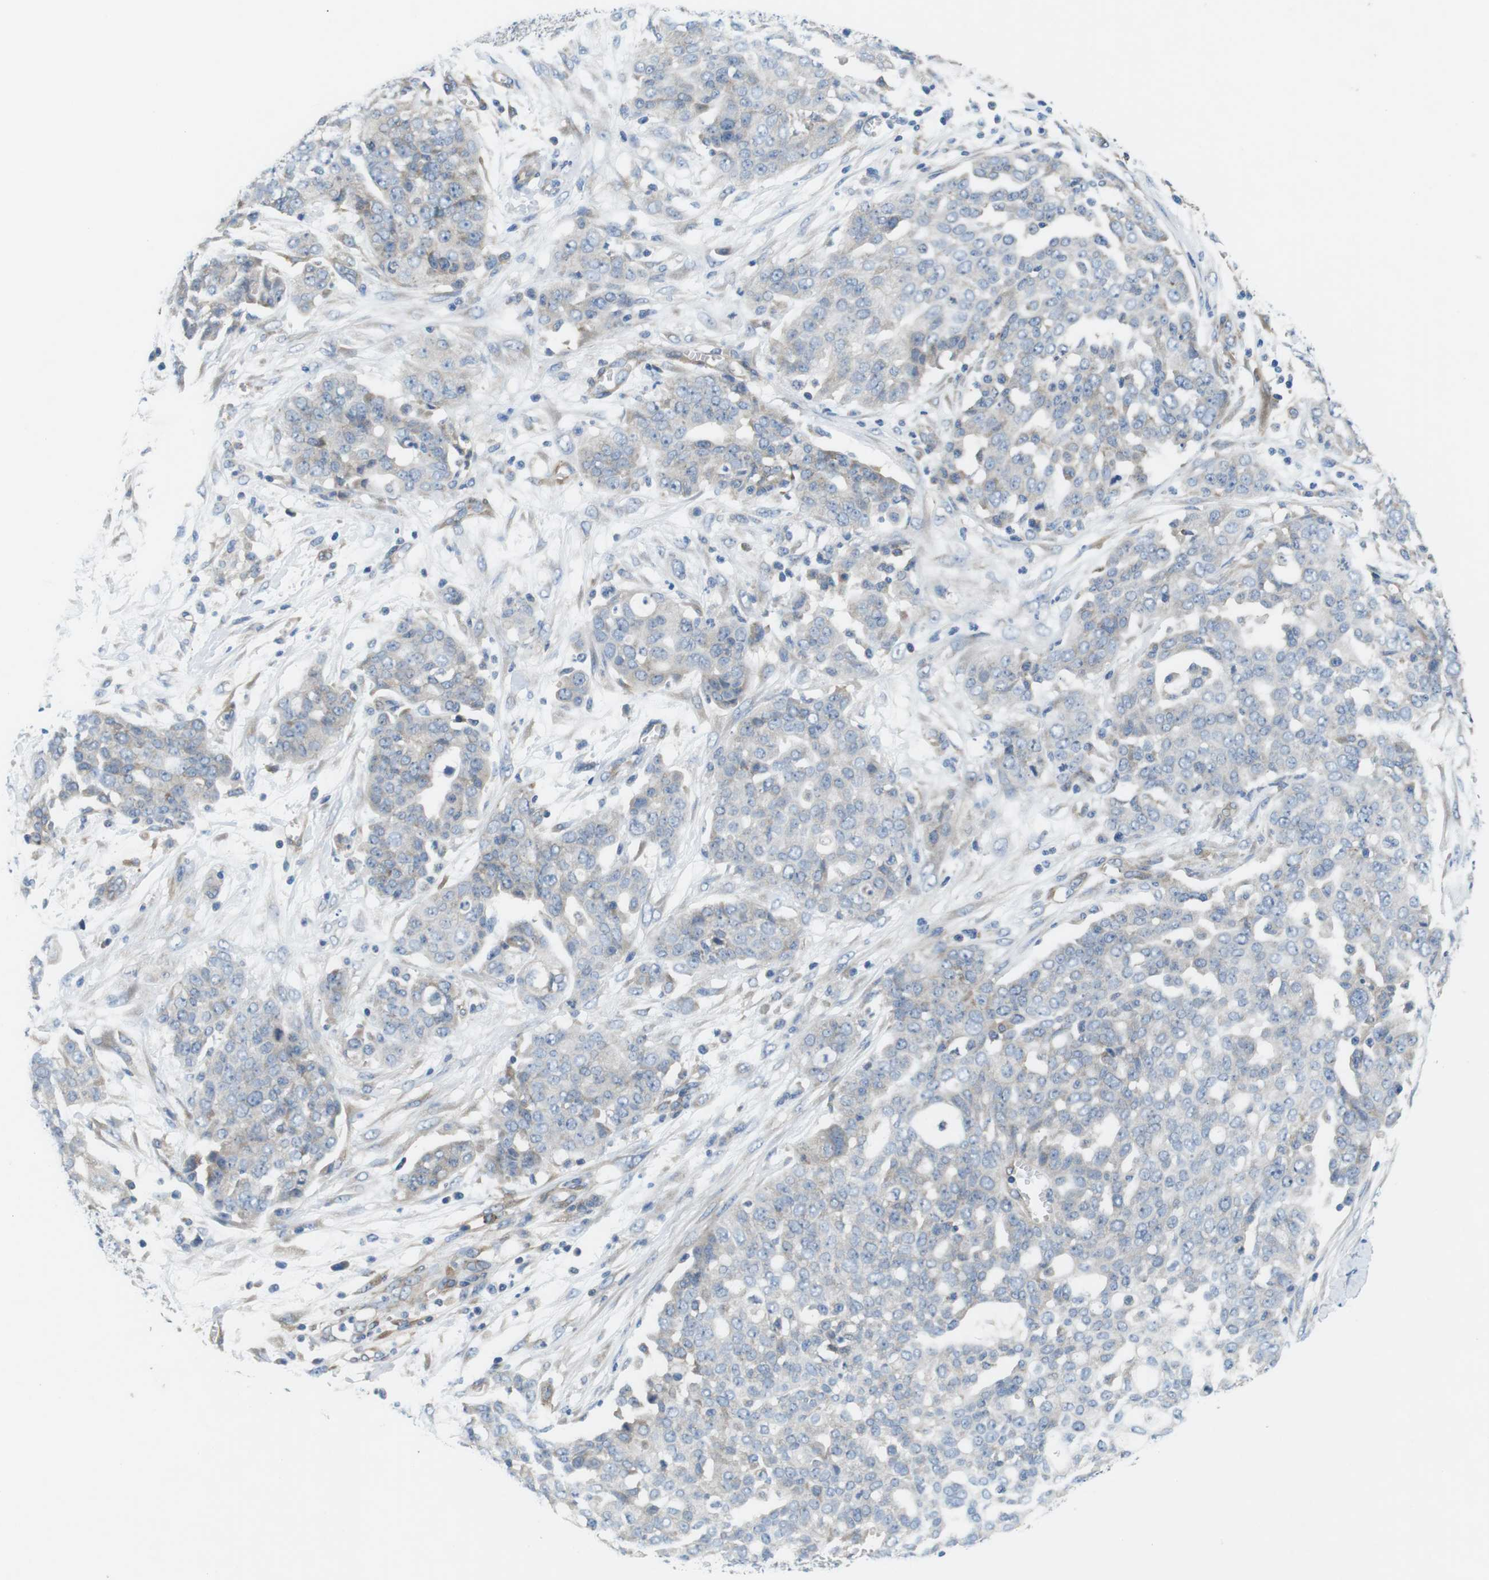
{"staining": {"intensity": "negative", "quantity": "none", "location": "none"}, "tissue": "ovarian cancer", "cell_type": "Tumor cells", "image_type": "cancer", "snomed": [{"axis": "morphology", "description": "Cystadenocarcinoma, serous, NOS"}, {"axis": "topography", "description": "Soft tissue"}, {"axis": "topography", "description": "Ovary"}], "caption": "DAB immunohistochemical staining of ovarian cancer (serous cystadenocarcinoma) demonstrates no significant expression in tumor cells.", "gene": "DCLK1", "patient": {"sex": "female", "age": 57}}